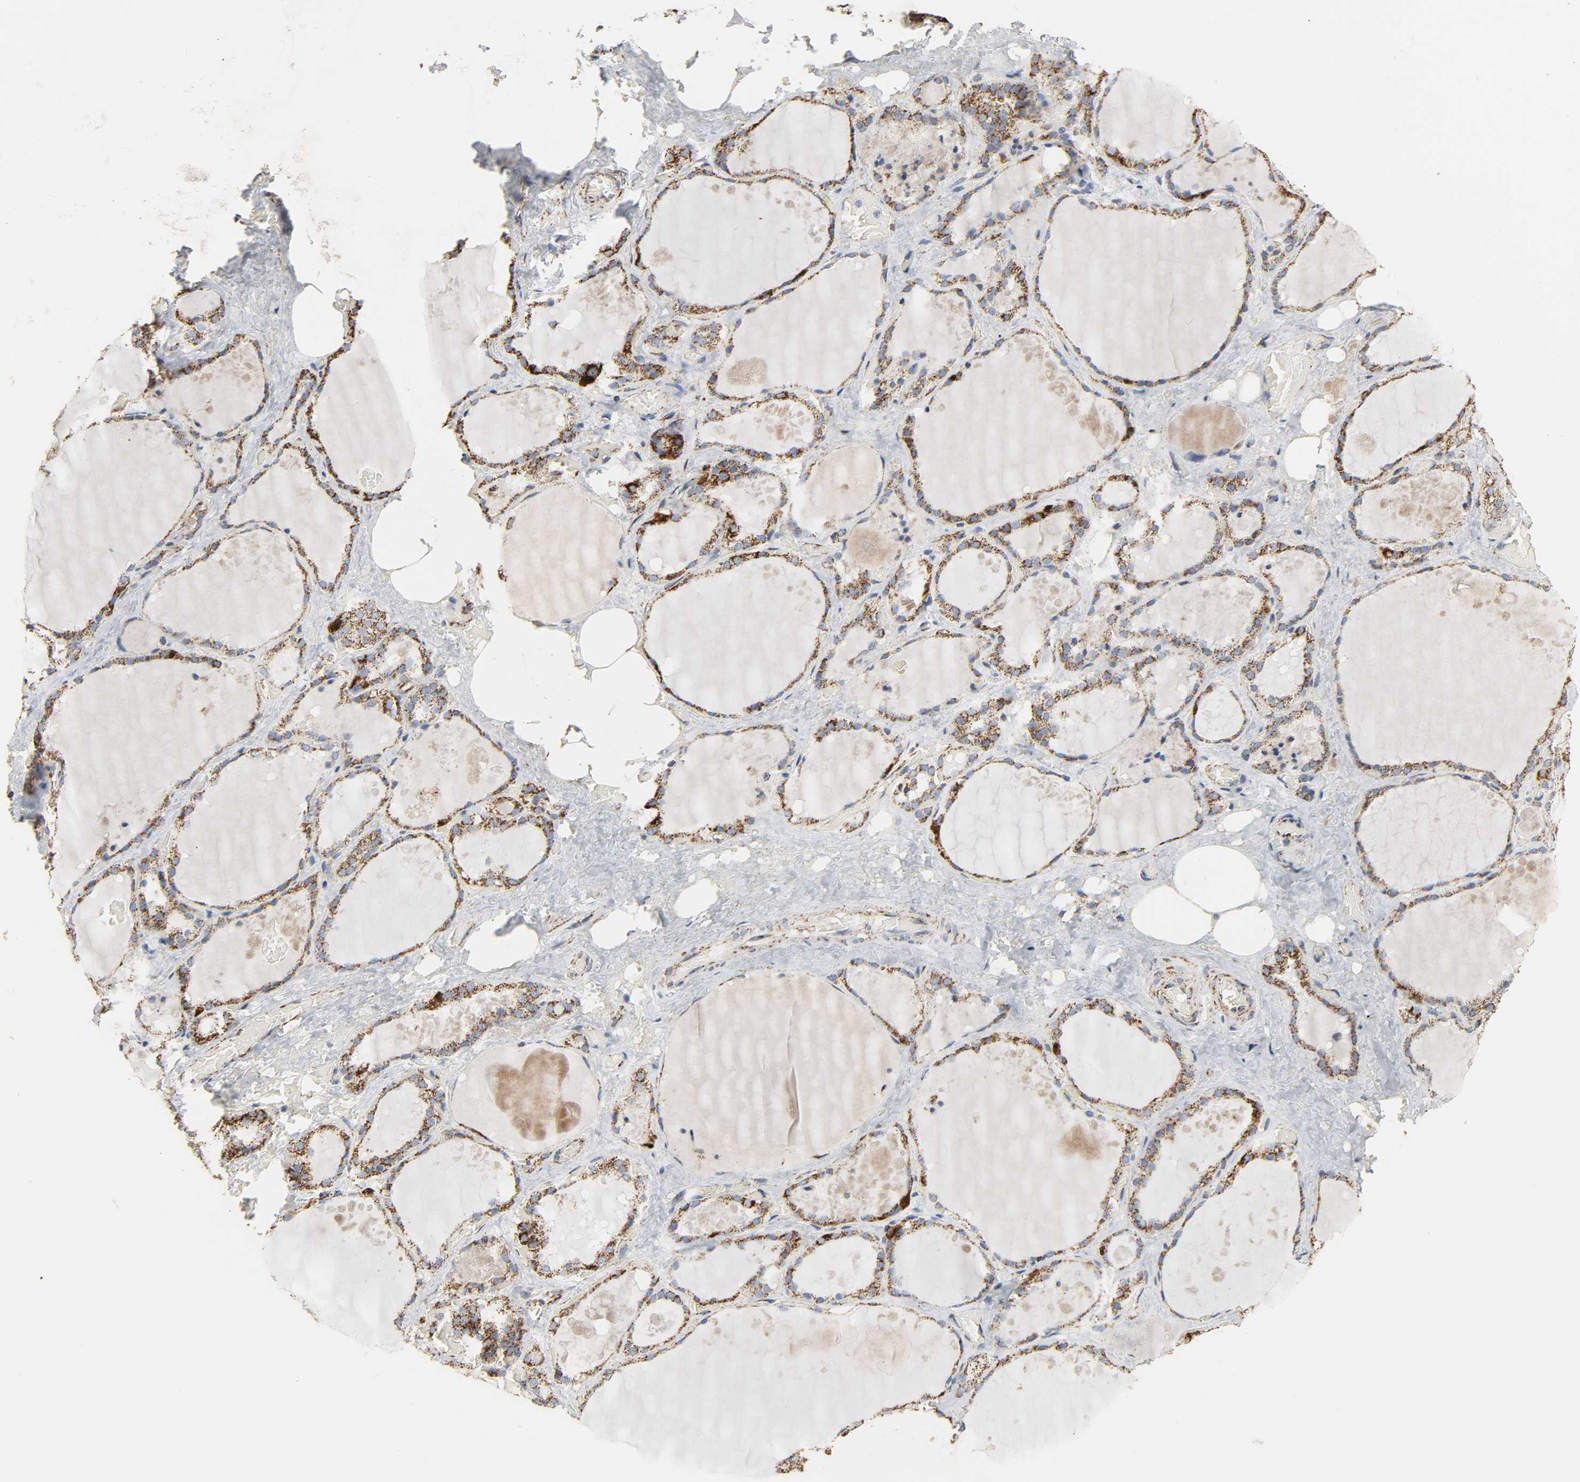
{"staining": {"intensity": "moderate", "quantity": ">75%", "location": "cytoplasmic/membranous"}, "tissue": "thyroid gland", "cell_type": "Glandular cells", "image_type": "normal", "snomed": [{"axis": "morphology", "description": "Normal tissue, NOS"}, {"axis": "topography", "description": "Thyroid gland"}], "caption": "Protein analysis of unremarkable thyroid gland exhibits moderate cytoplasmic/membranous expression in about >75% of glandular cells. (DAB IHC, brown staining for protein, blue staining for nuclei).", "gene": "ACAT1", "patient": {"sex": "male", "age": 61}}